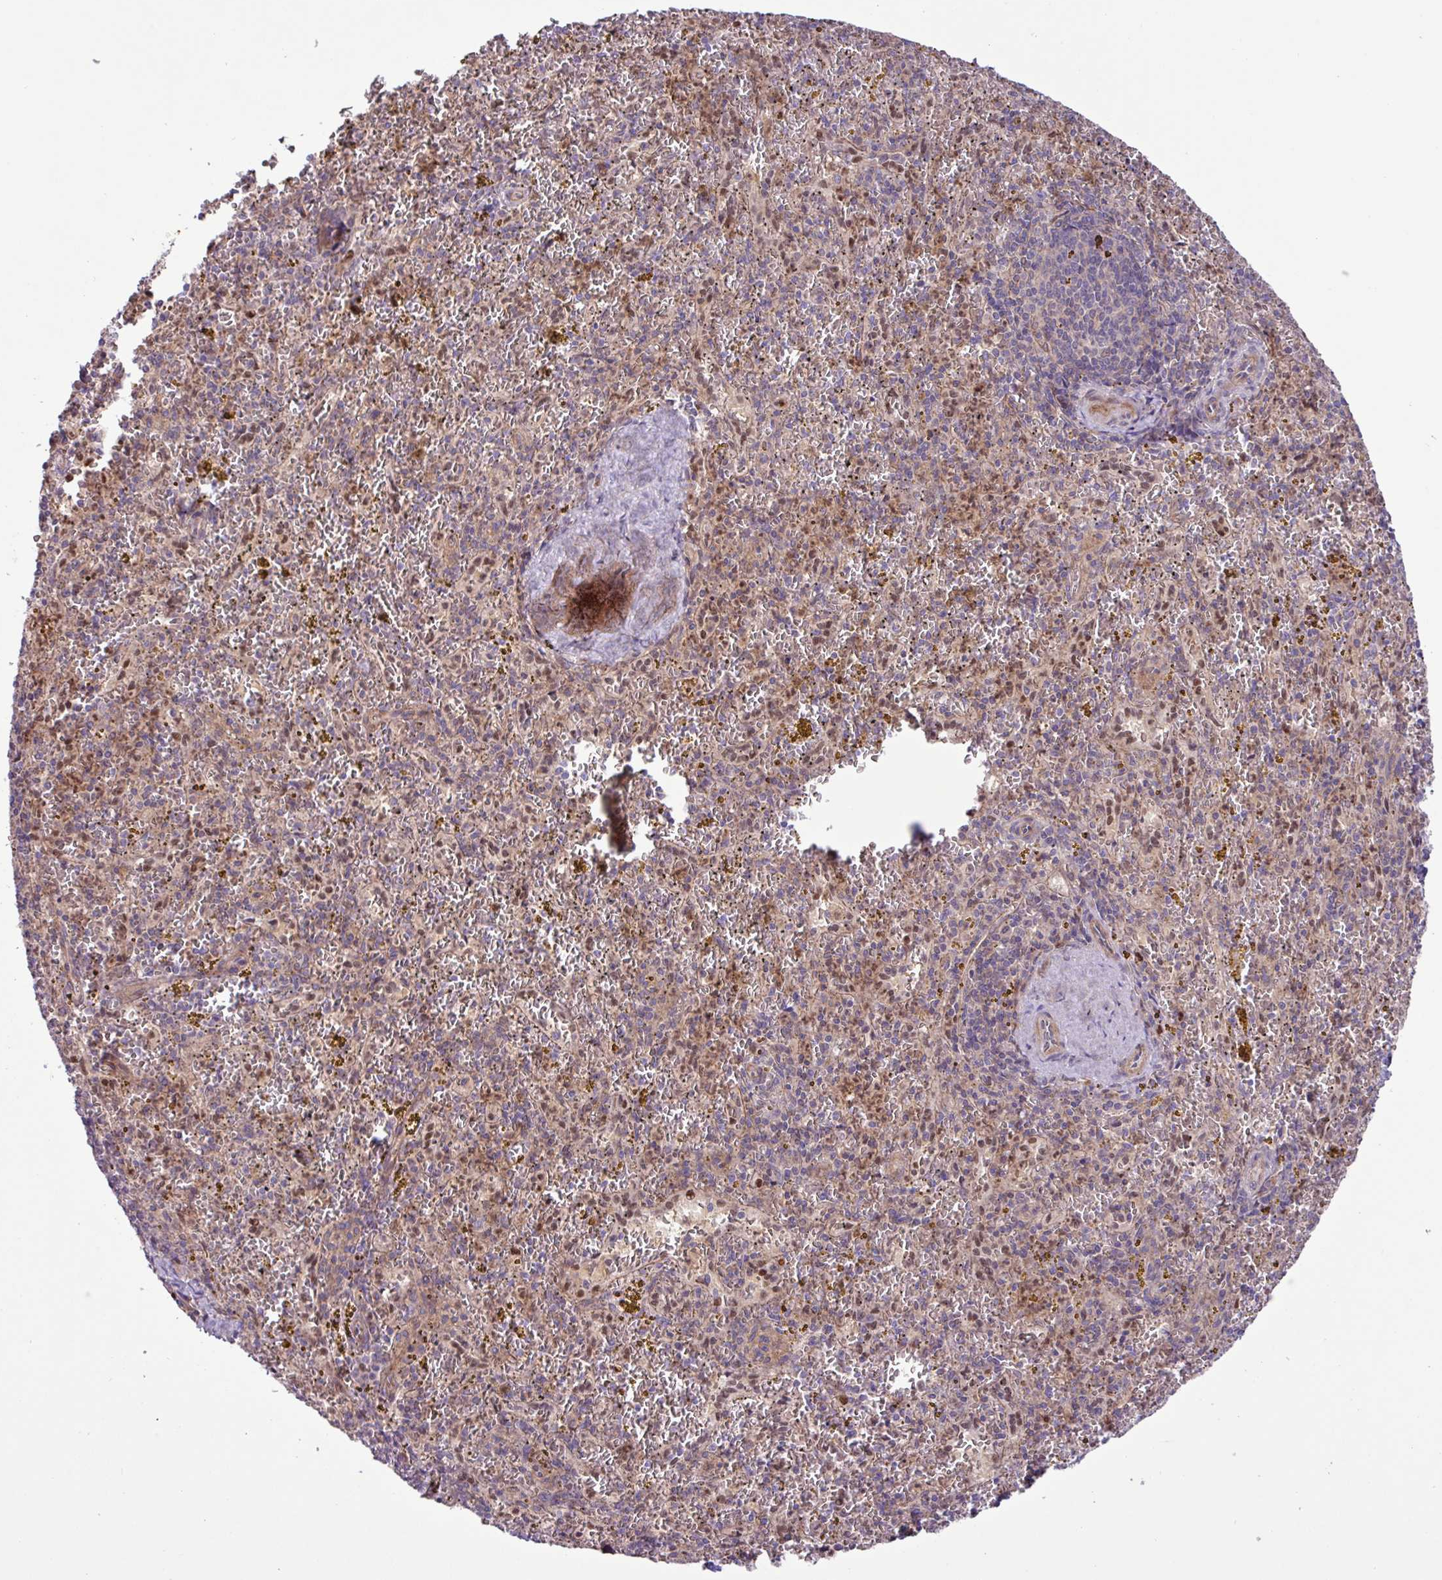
{"staining": {"intensity": "weak", "quantity": "<25%", "location": "nuclear"}, "tissue": "spleen", "cell_type": "Cells in red pulp", "image_type": "normal", "snomed": [{"axis": "morphology", "description": "Normal tissue, NOS"}, {"axis": "topography", "description": "Spleen"}], "caption": "This is an immunohistochemistry (IHC) image of unremarkable human spleen. There is no staining in cells in red pulp.", "gene": "CNTRL", "patient": {"sex": "male", "age": 57}}